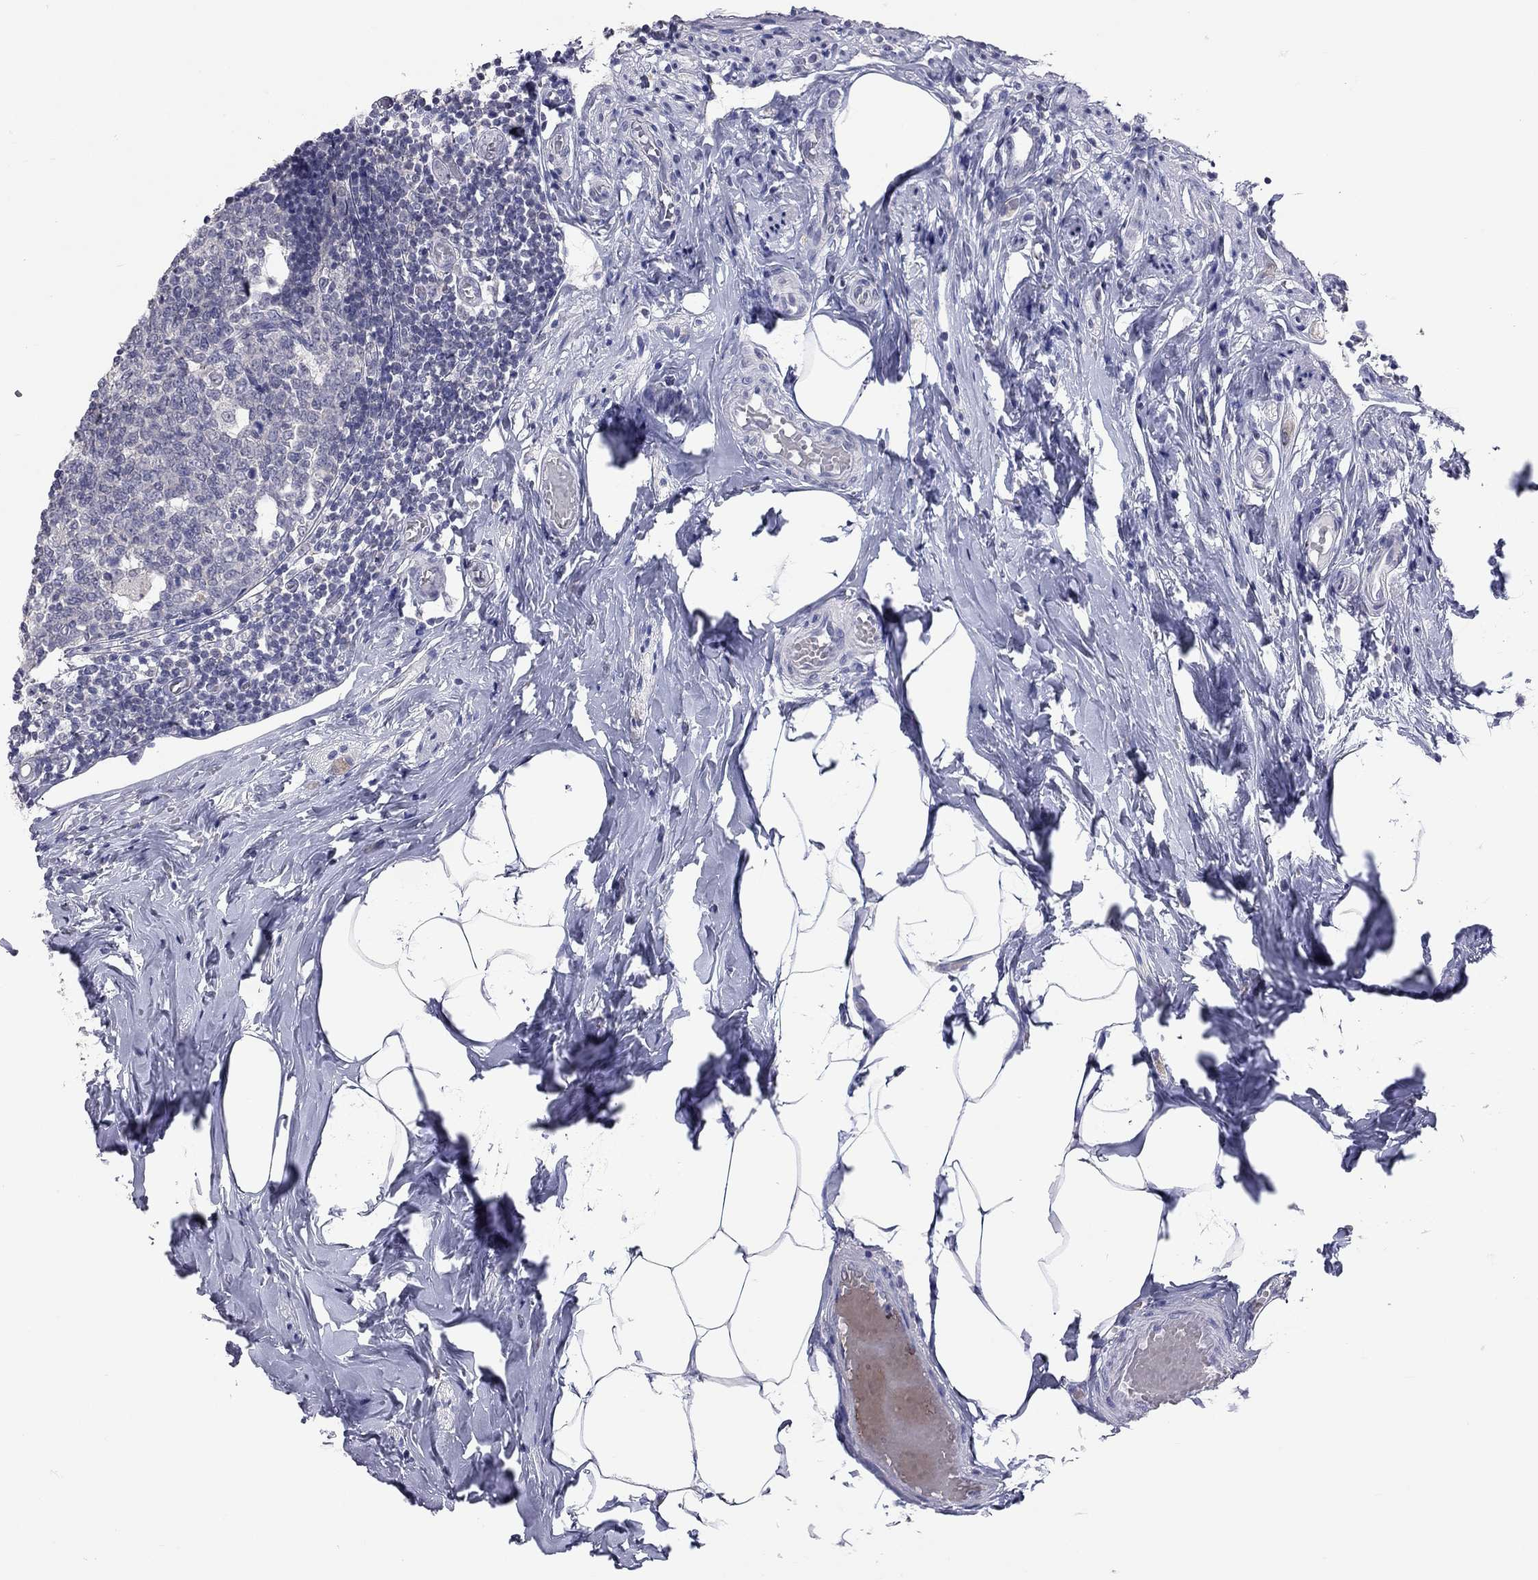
{"staining": {"intensity": "strong", "quantity": ">75%", "location": "cytoplasmic/membranous"}, "tissue": "appendix", "cell_type": "Glandular cells", "image_type": "normal", "snomed": [{"axis": "morphology", "description": "Normal tissue, NOS"}, {"axis": "topography", "description": "Appendix"}], "caption": "Protein analysis of normal appendix displays strong cytoplasmic/membranous staining in approximately >75% of glandular cells. Nuclei are stained in blue.", "gene": "SHOC2", "patient": {"sex": "female", "age": 32}}